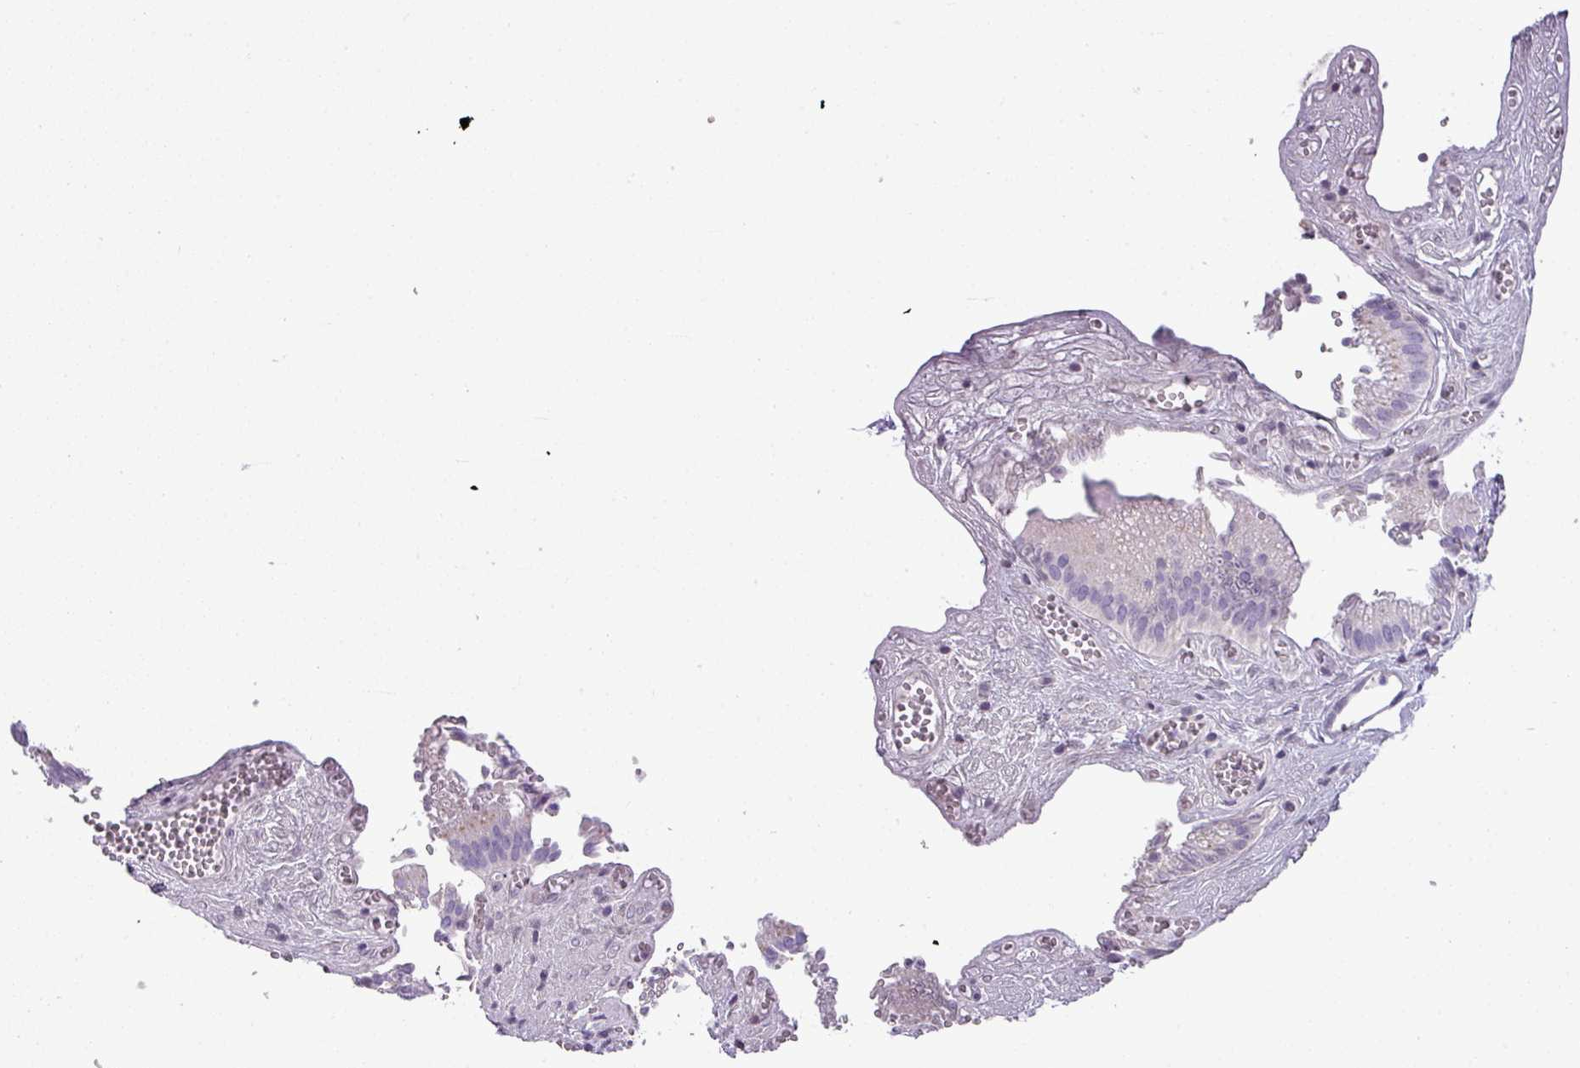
{"staining": {"intensity": "moderate", "quantity": "<25%", "location": "cytoplasmic/membranous"}, "tissue": "gallbladder", "cell_type": "Glandular cells", "image_type": "normal", "snomed": [{"axis": "morphology", "description": "Normal tissue, NOS"}, {"axis": "topography", "description": "Gallbladder"}, {"axis": "topography", "description": "Peripheral nerve tissue"}], "caption": "The micrograph exhibits immunohistochemical staining of unremarkable gallbladder. There is moderate cytoplasmic/membranous staining is seen in approximately <25% of glandular cells.", "gene": "ZNF568", "patient": {"sex": "male", "age": 17}}